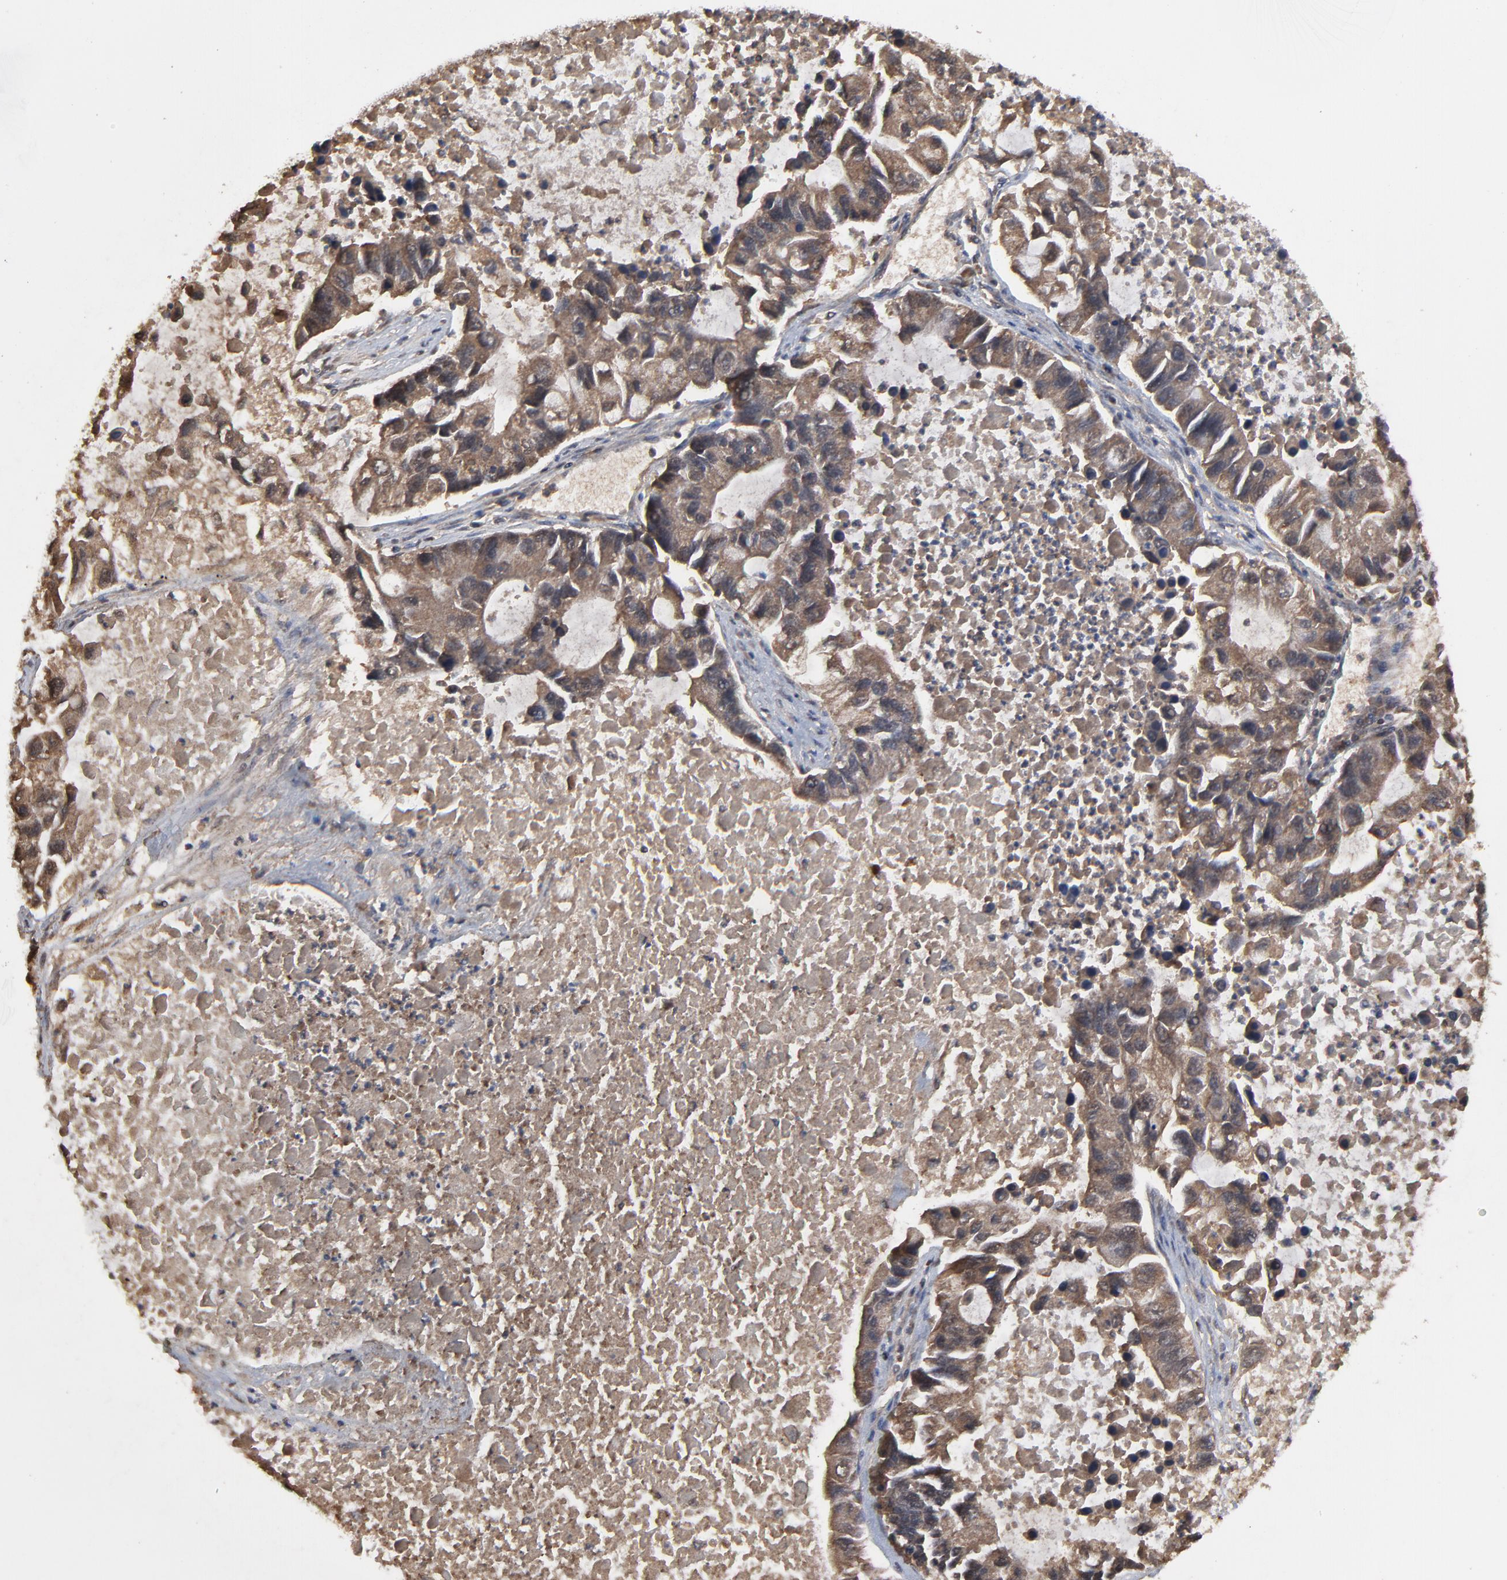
{"staining": {"intensity": "moderate", "quantity": ">75%", "location": "cytoplasmic/membranous"}, "tissue": "lung cancer", "cell_type": "Tumor cells", "image_type": "cancer", "snomed": [{"axis": "morphology", "description": "Adenocarcinoma, NOS"}, {"axis": "topography", "description": "Lung"}], "caption": "Lung cancer stained for a protein reveals moderate cytoplasmic/membranous positivity in tumor cells.", "gene": "VPREB3", "patient": {"sex": "female", "age": 51}}